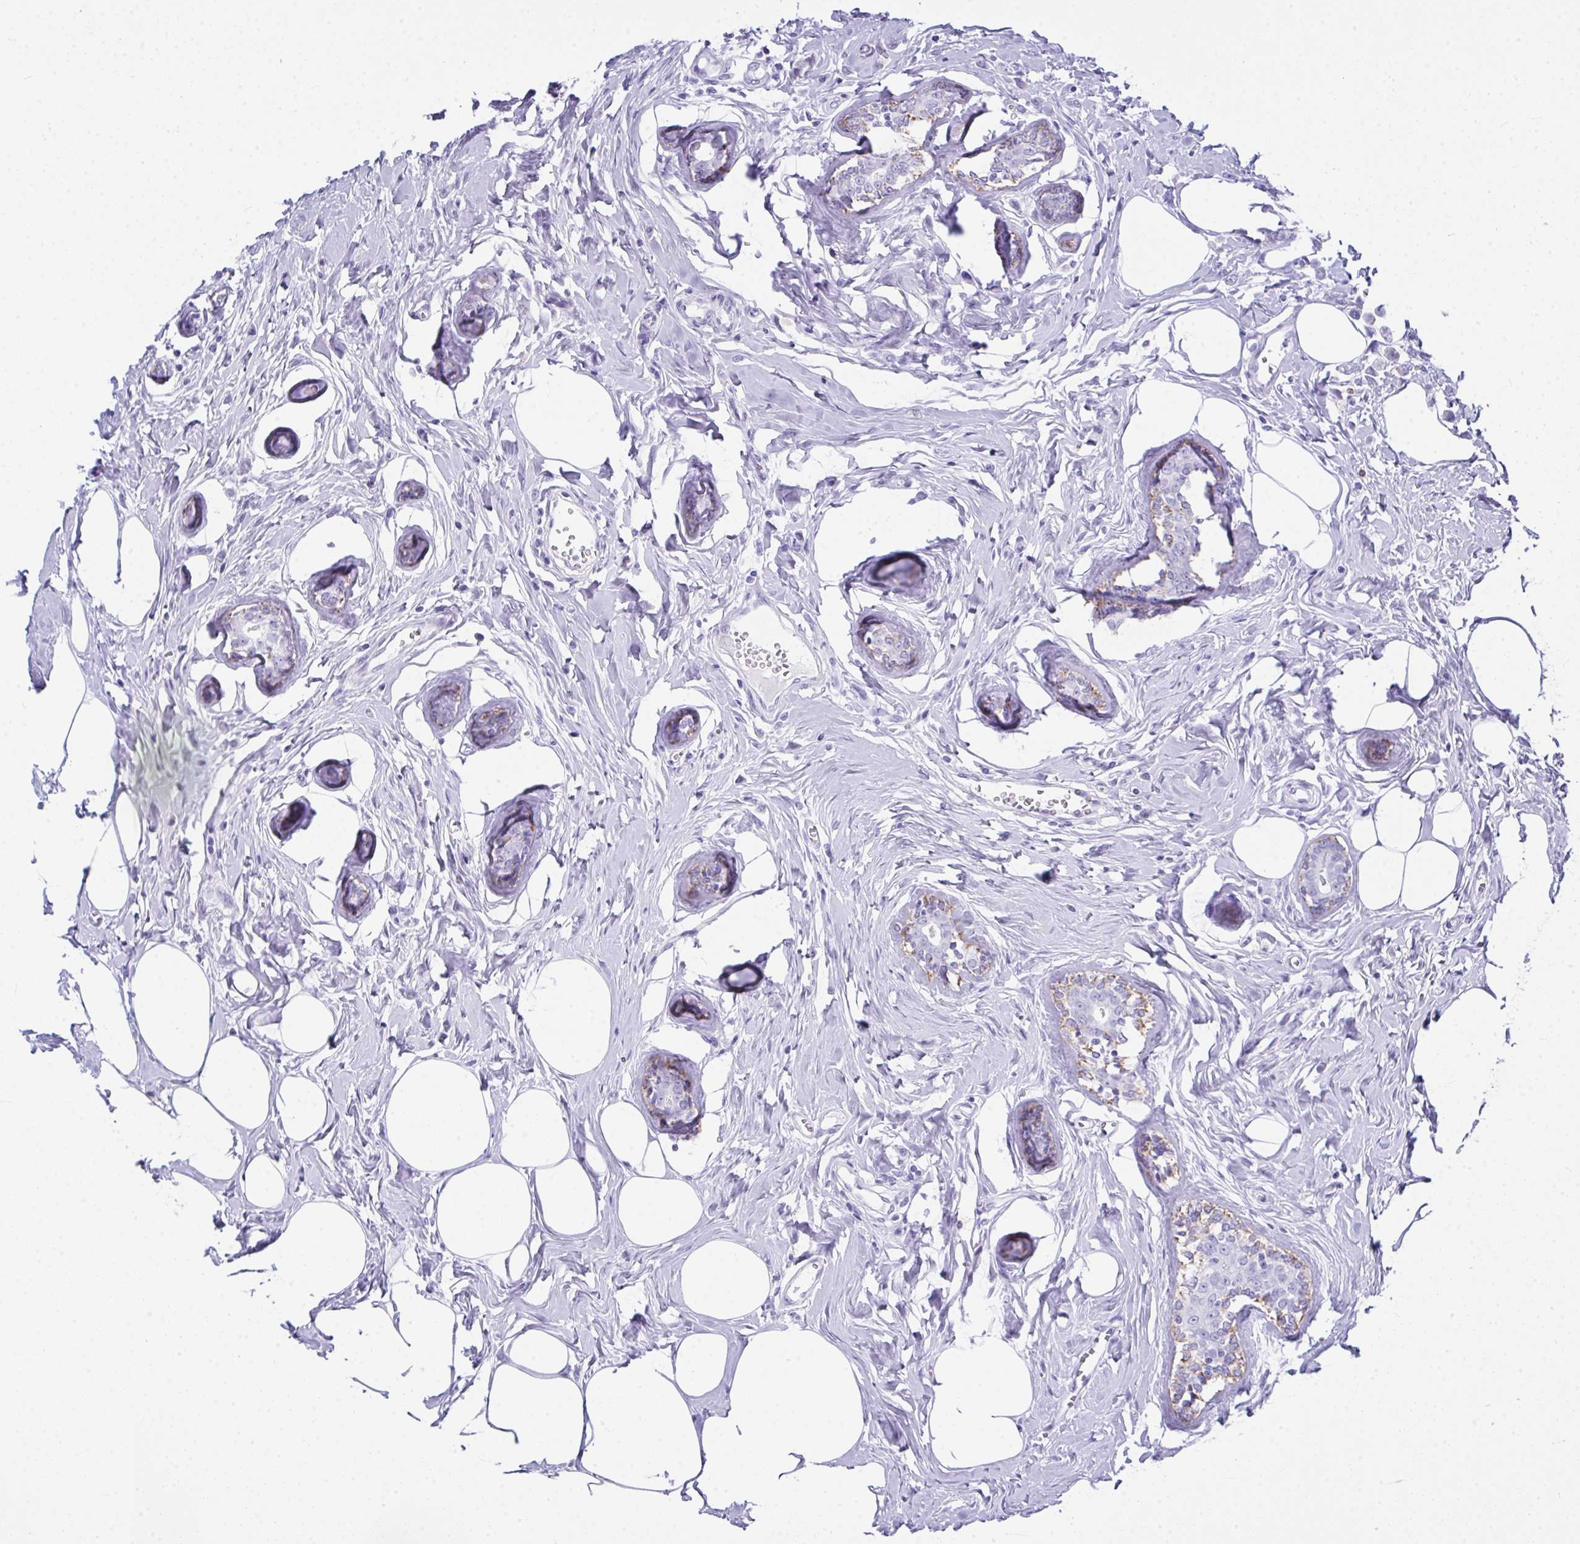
{"staining": {"intensity": "negative", "quantity": "none", "location": "none"}, "tissue": "breast cancer", "cell_type": "Tumor cells", "image_type": "cancer", "snomed": [{"axis": "morphology", "description": "Duct carcinoma"}, {"axis": "topography", "description": "Breast"}], "caption": "Tumor cells show no significant positivity in breast cancer (invasive ductal carcinoma).", "gene": "LGALS4", "patient": {"sex": "female", "age": 80}}